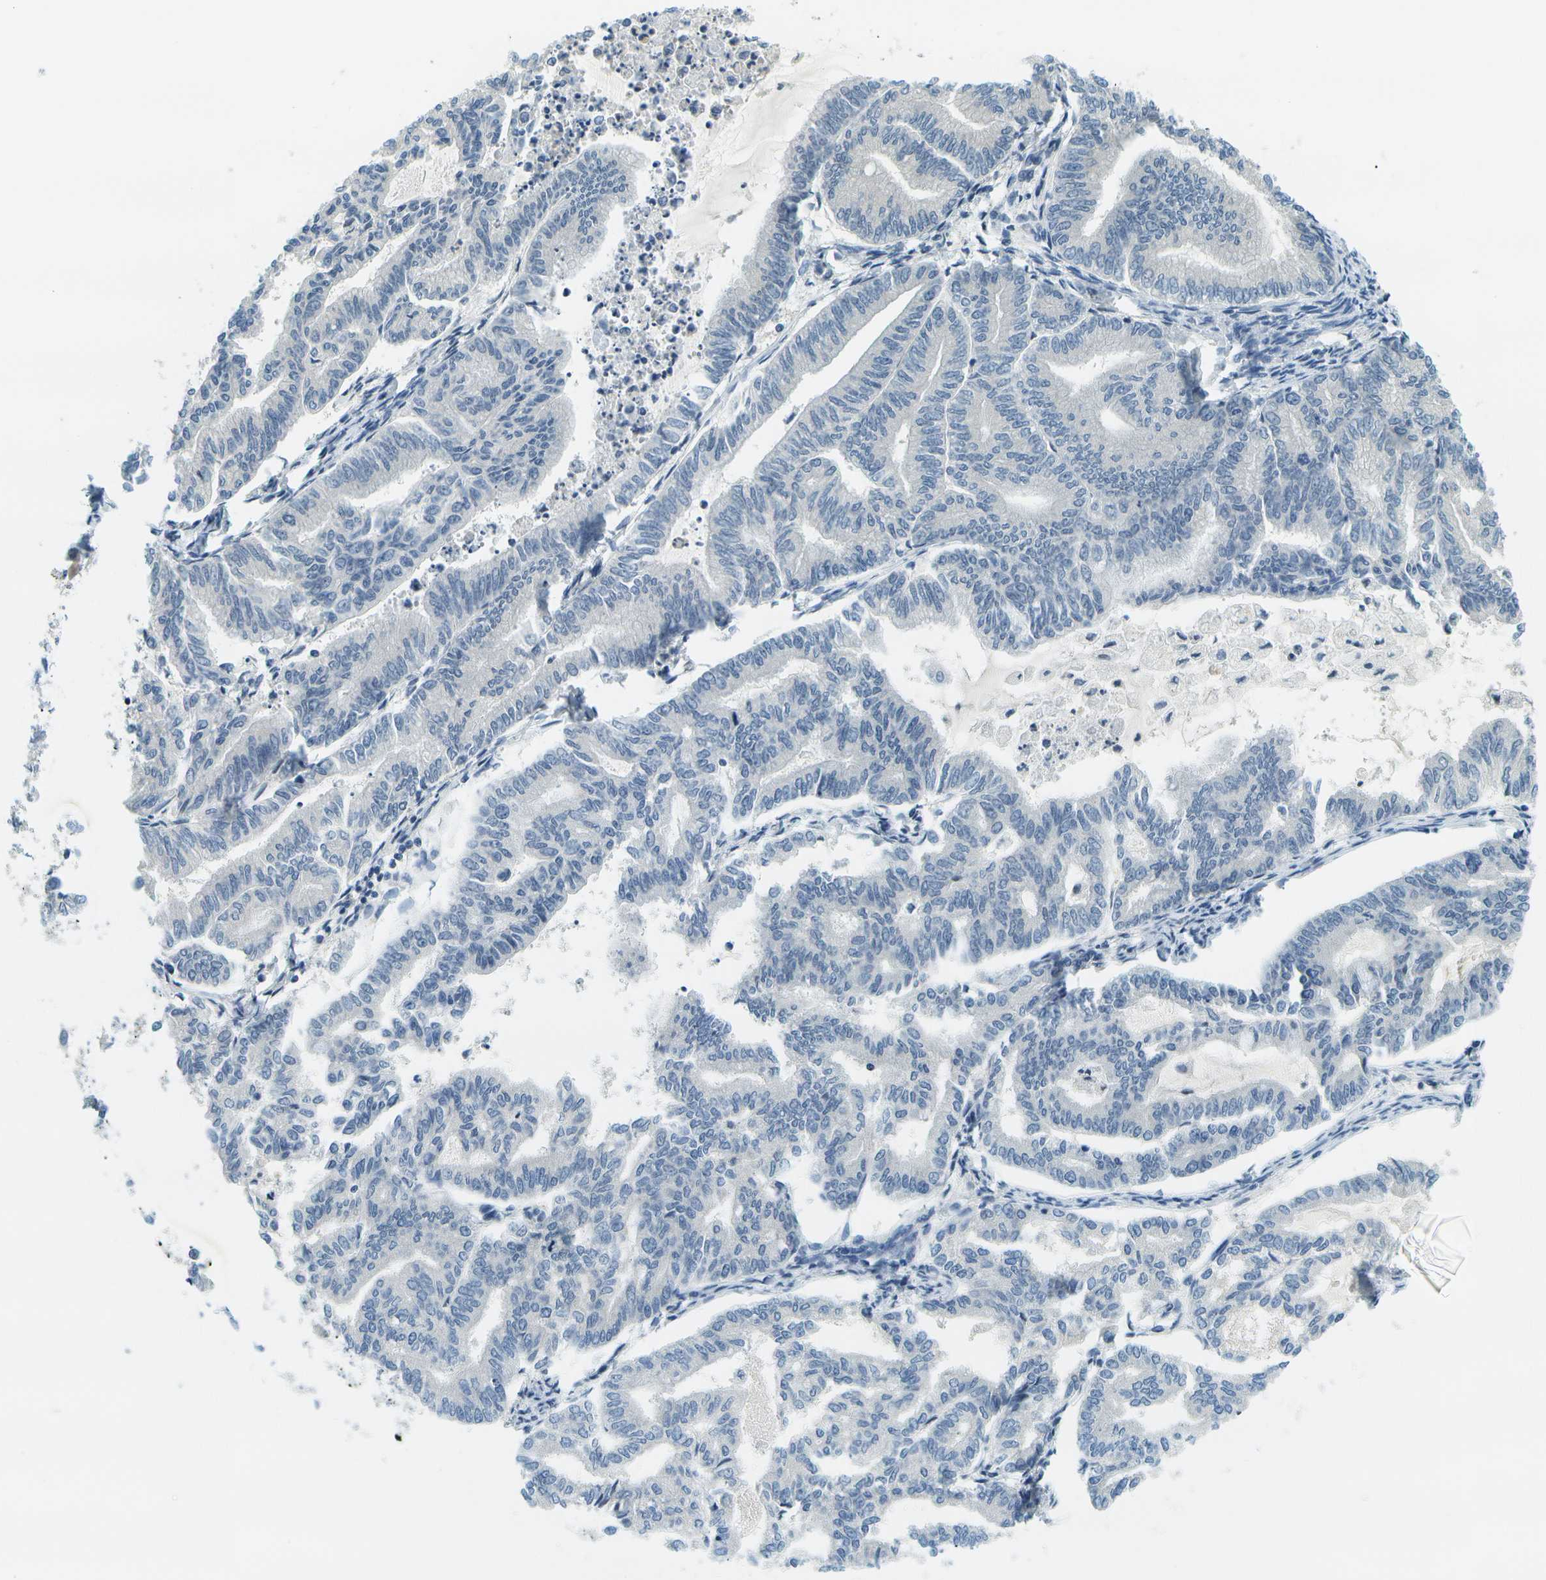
{"staining": {"intensity": "negative", "quantity": "none", "location": "none"}, "tissue": "endometrial cancer", "cell_type": "Tumor cells", "image_type": "cancer", "snomed": [{"axis": "morphology", "description": "Adenocarcinoma, NOS"}, {"axis": "topography", "description": "Endometrium"}], "caption": "Endometrial cancer (adenocarcinoma) was stained to show a protein in brown. There is no significant expression in tumor cells.", "gene": "RASGRP2", "patient": {"sex": "female", "age": 79}}